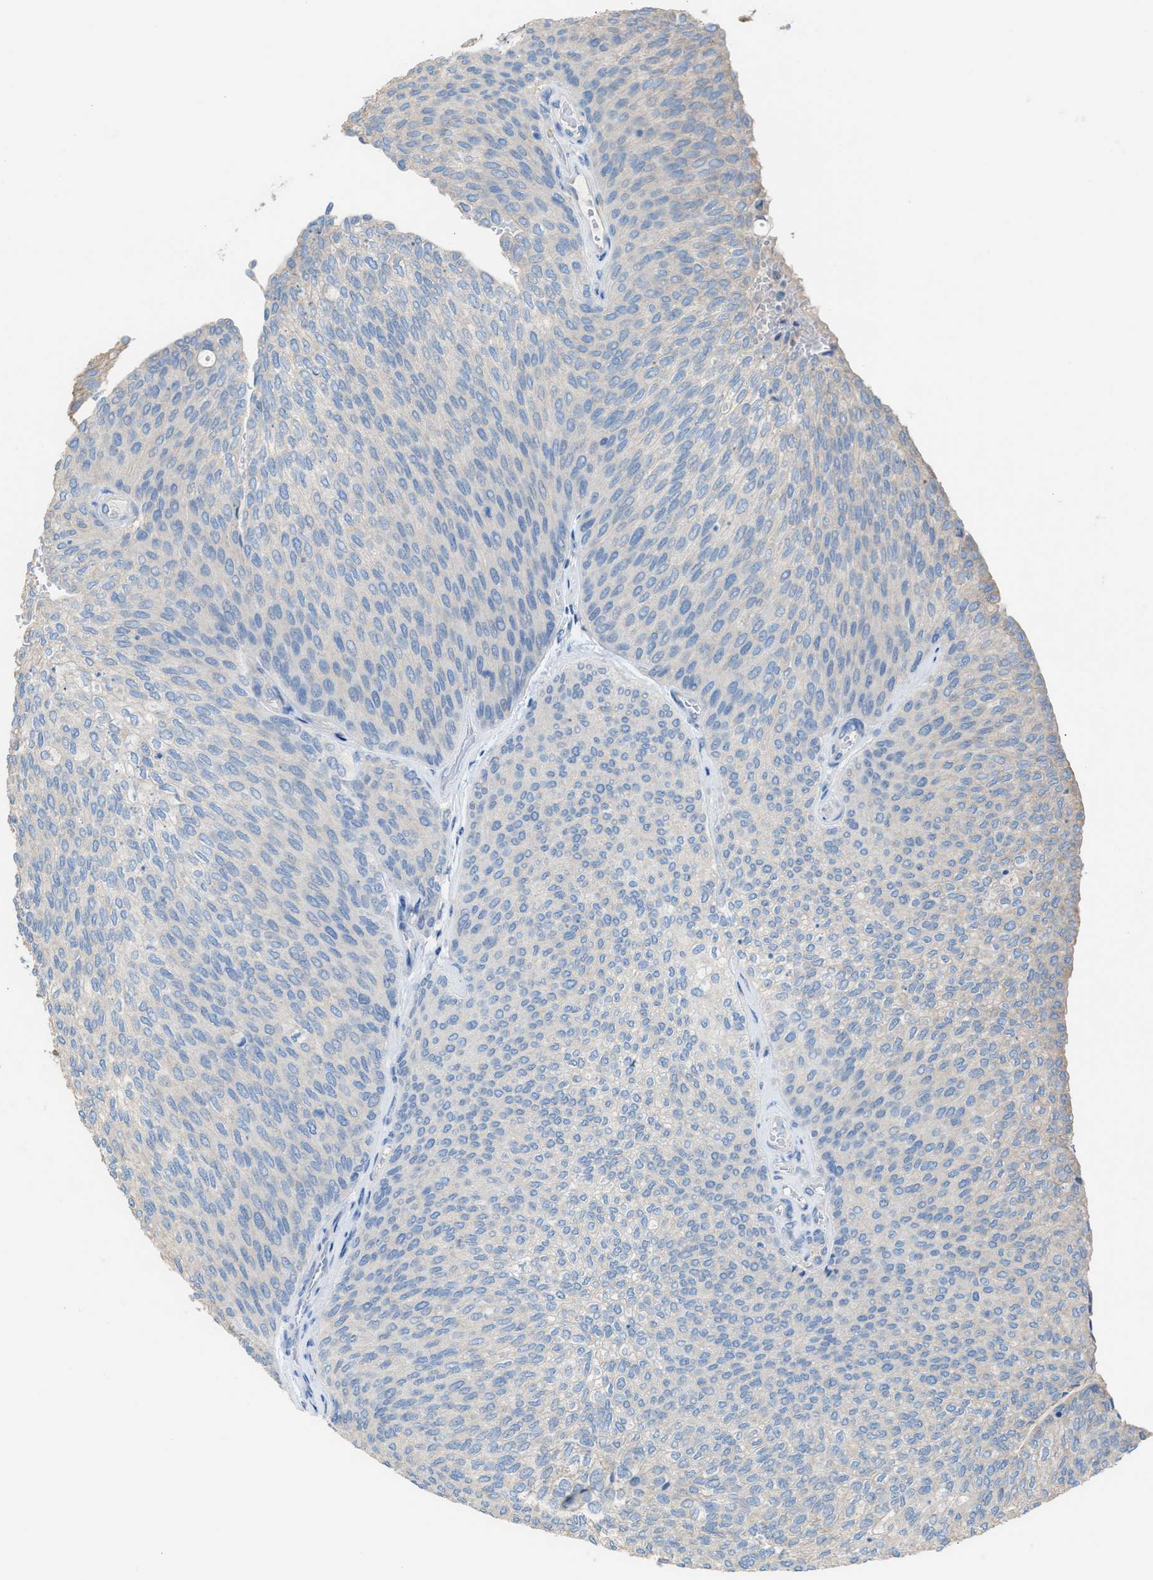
{"staining": {"intensity": "negative", "quantity": "none", "location": "none"}, "tissue": "urothelial cancer", "cell_type": "Tumor cells", "image_type": "cancer", "snomed": [{"axis": "morphology", "description": "Urothelial carcinoma, Low grade"}, {"axis": "topography", "description": "Urinary bladder"}], "caption": "The immunohistochemistry (IHC) histopathology image has no significant staining in tumor cells of urothelial cancer tissue.", "gene": "NQO2", "patient": {"sex": "female", "age": 79}}